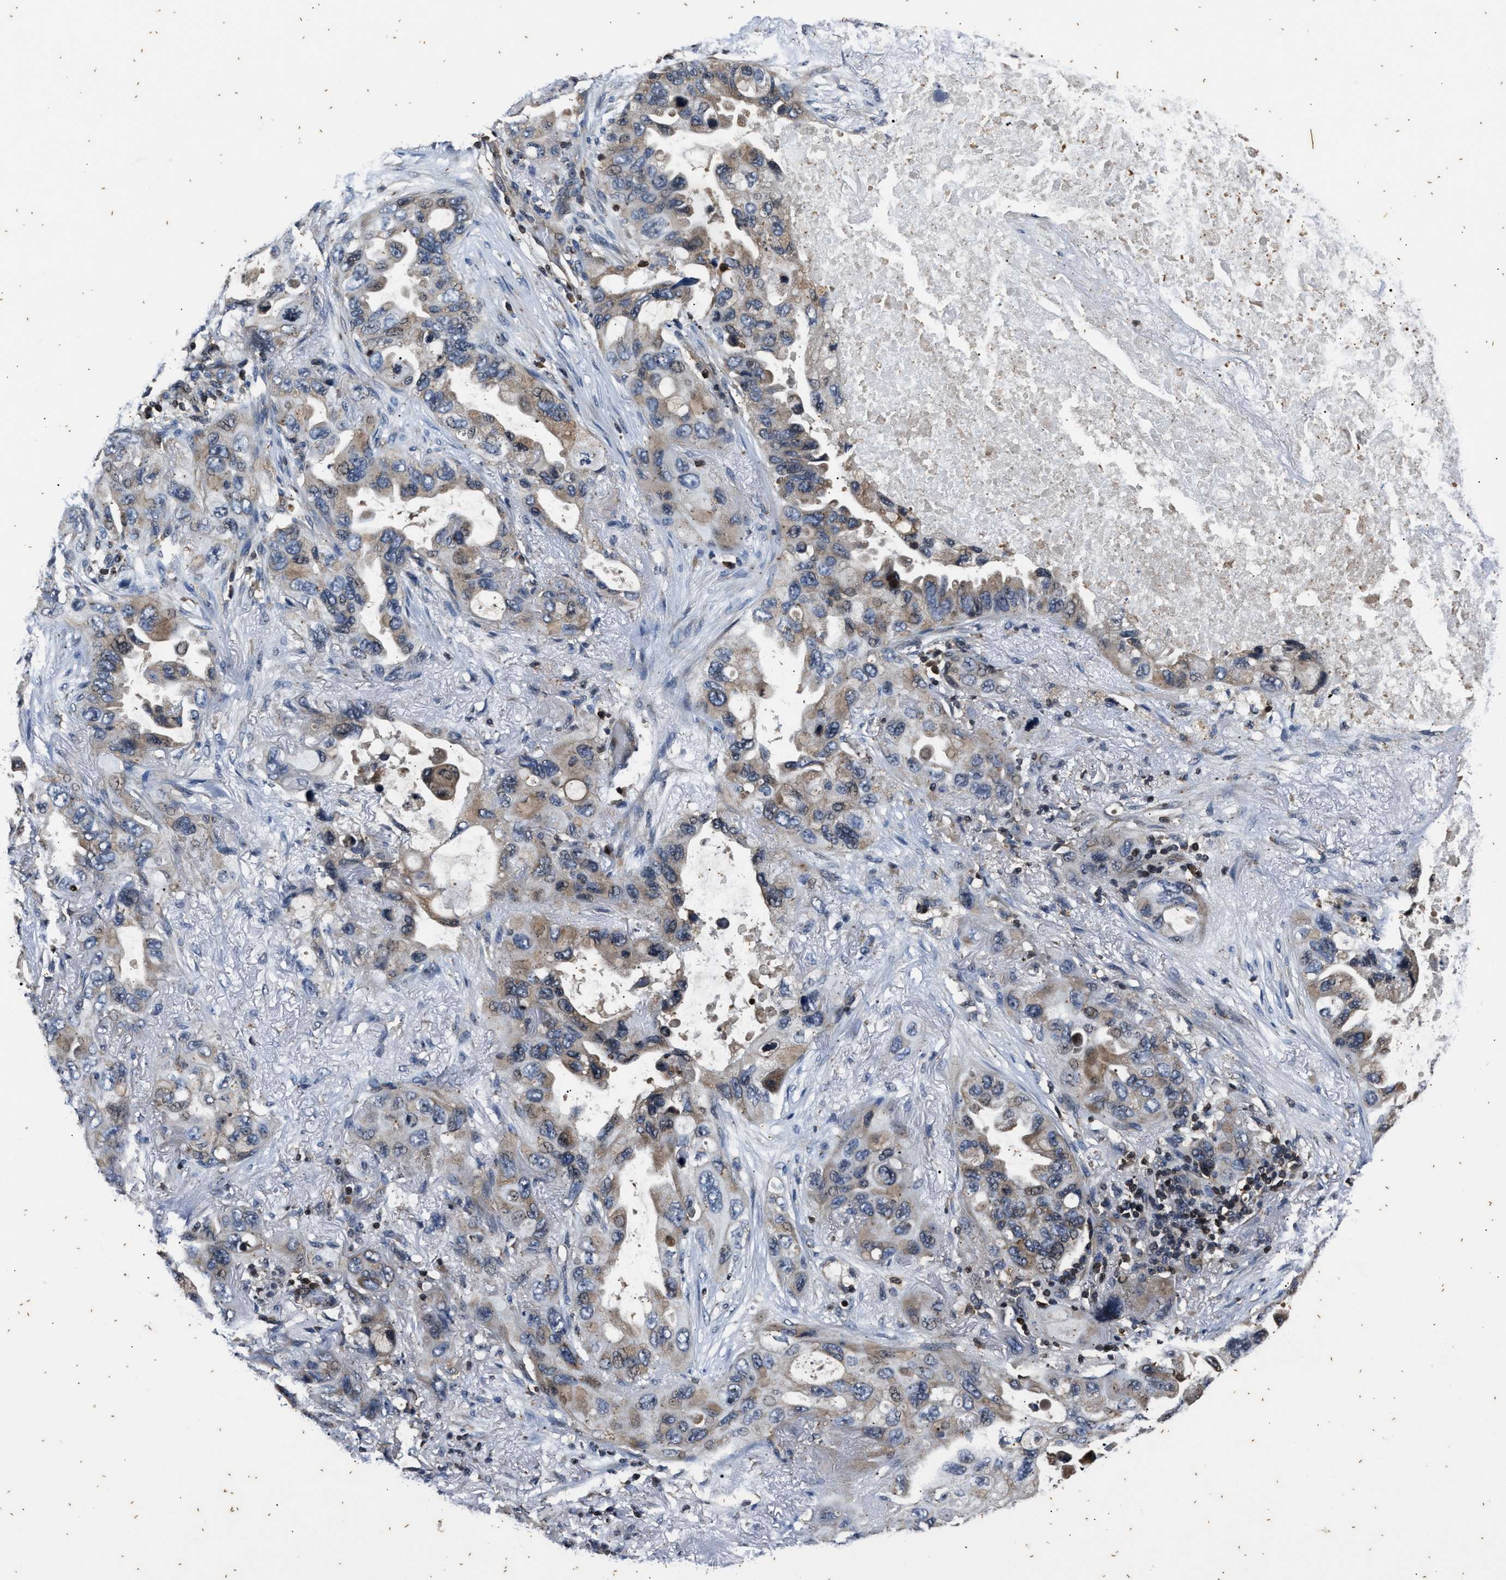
{"staining": {"intensity": "weak", "quantity": "<25%", "location": "cytoplasmic/membranous"}, "tissue": "lung cancer", "cell_type": "Tumor cells", "image_type": "cancer", "snomed": [{"axis": "morphology", "description": "Squamous cell carcinoma, NOS"}, {"axis": "topography", "description": "Lung"}], "caption": "This is an IHC photomicrograph of lung squamous cell carcinoma. There is no staining in tumor cells.", "gene": "PTPN7", "patient": {"sex": "female", "age": 73}}